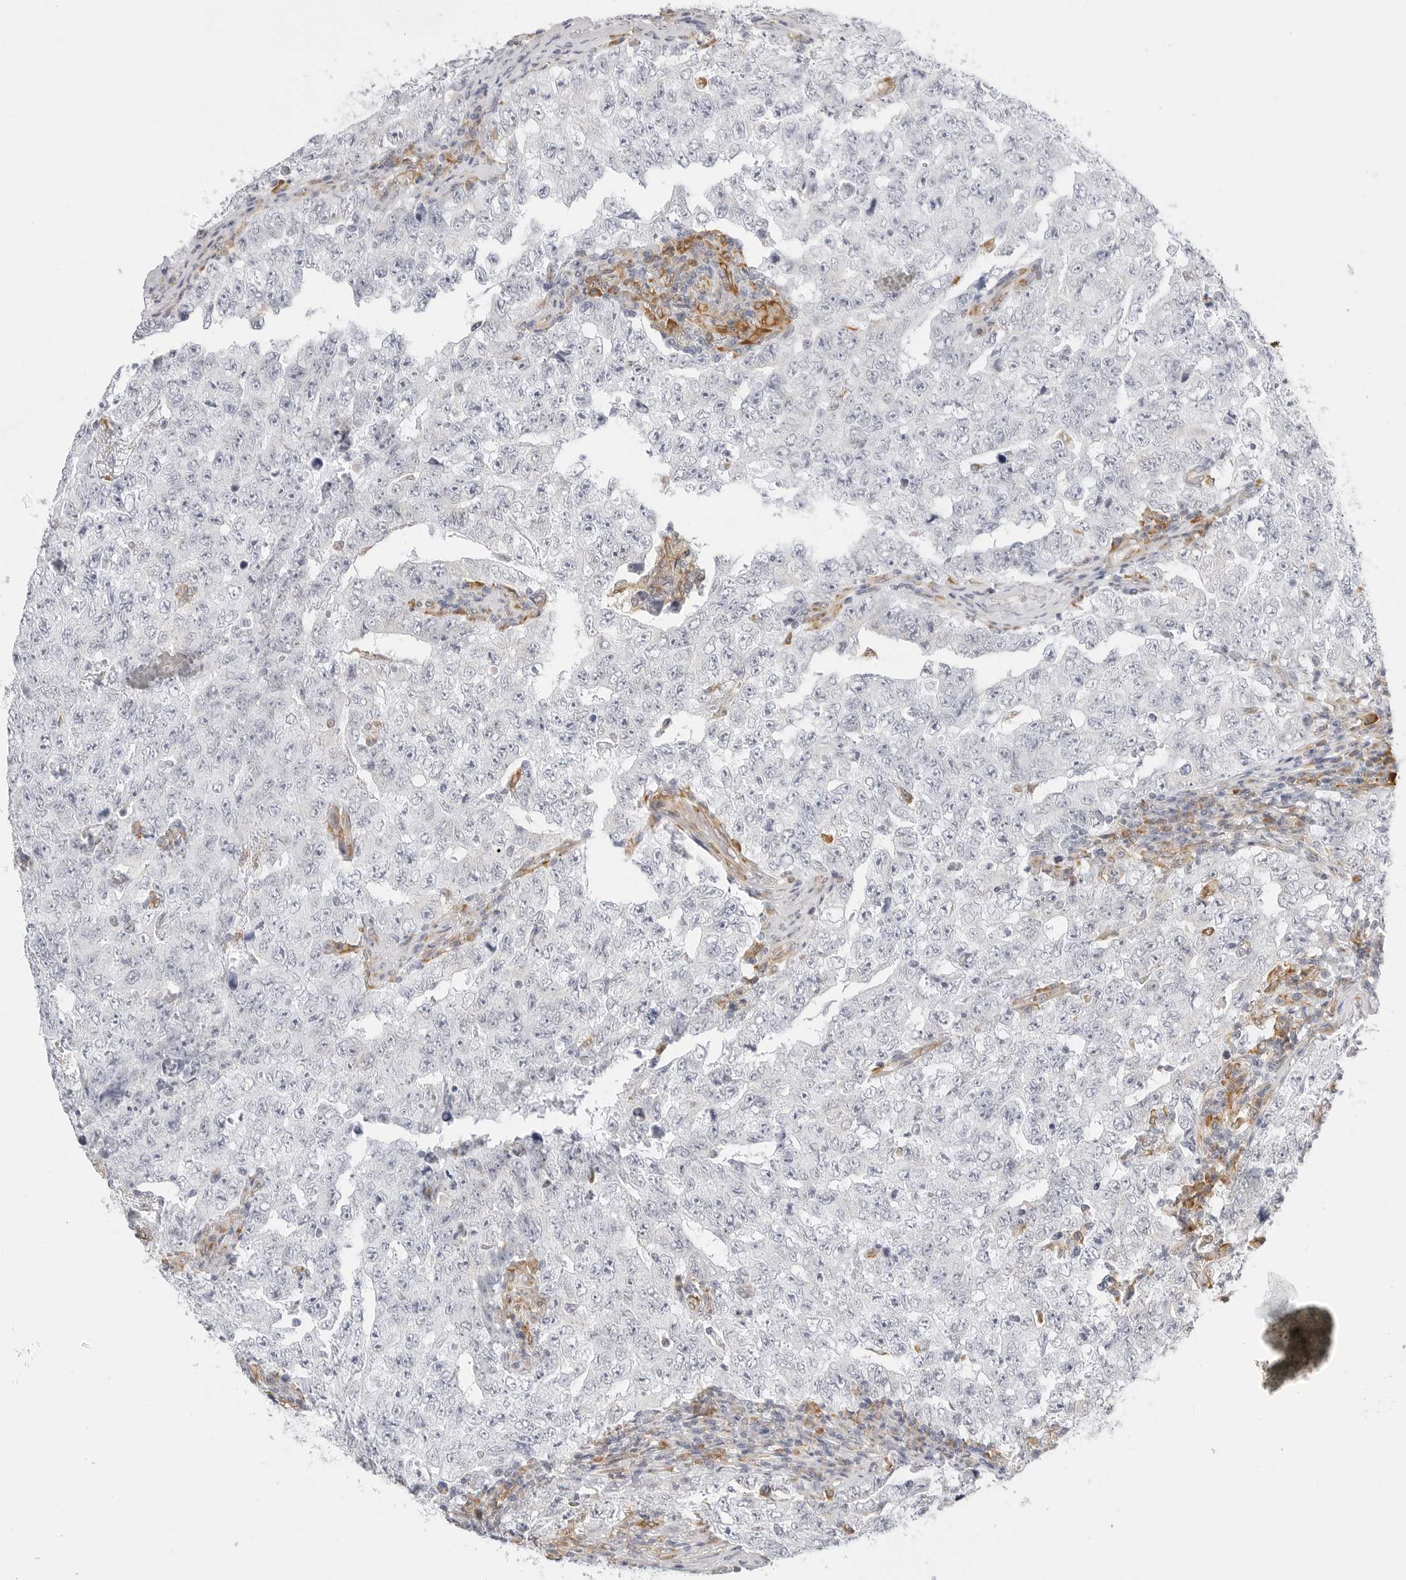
{"staining": {"intensity": "negative", "quantity": "none", "location": "none"}, "tissue": "testis cancer", "cell_type": "Tumor cells", "image_type": "cancer", "snomed": [{"axis": "morphology", "description": "Carcinoma, Embryonal, NOS"}, {"axis": "topography", "description": "Testis"}], "caption": "There is no significant positivity in tumor cells of testis cancer.", "gene": "THEM4", "patient": {"sex": "male", "age": 26}}